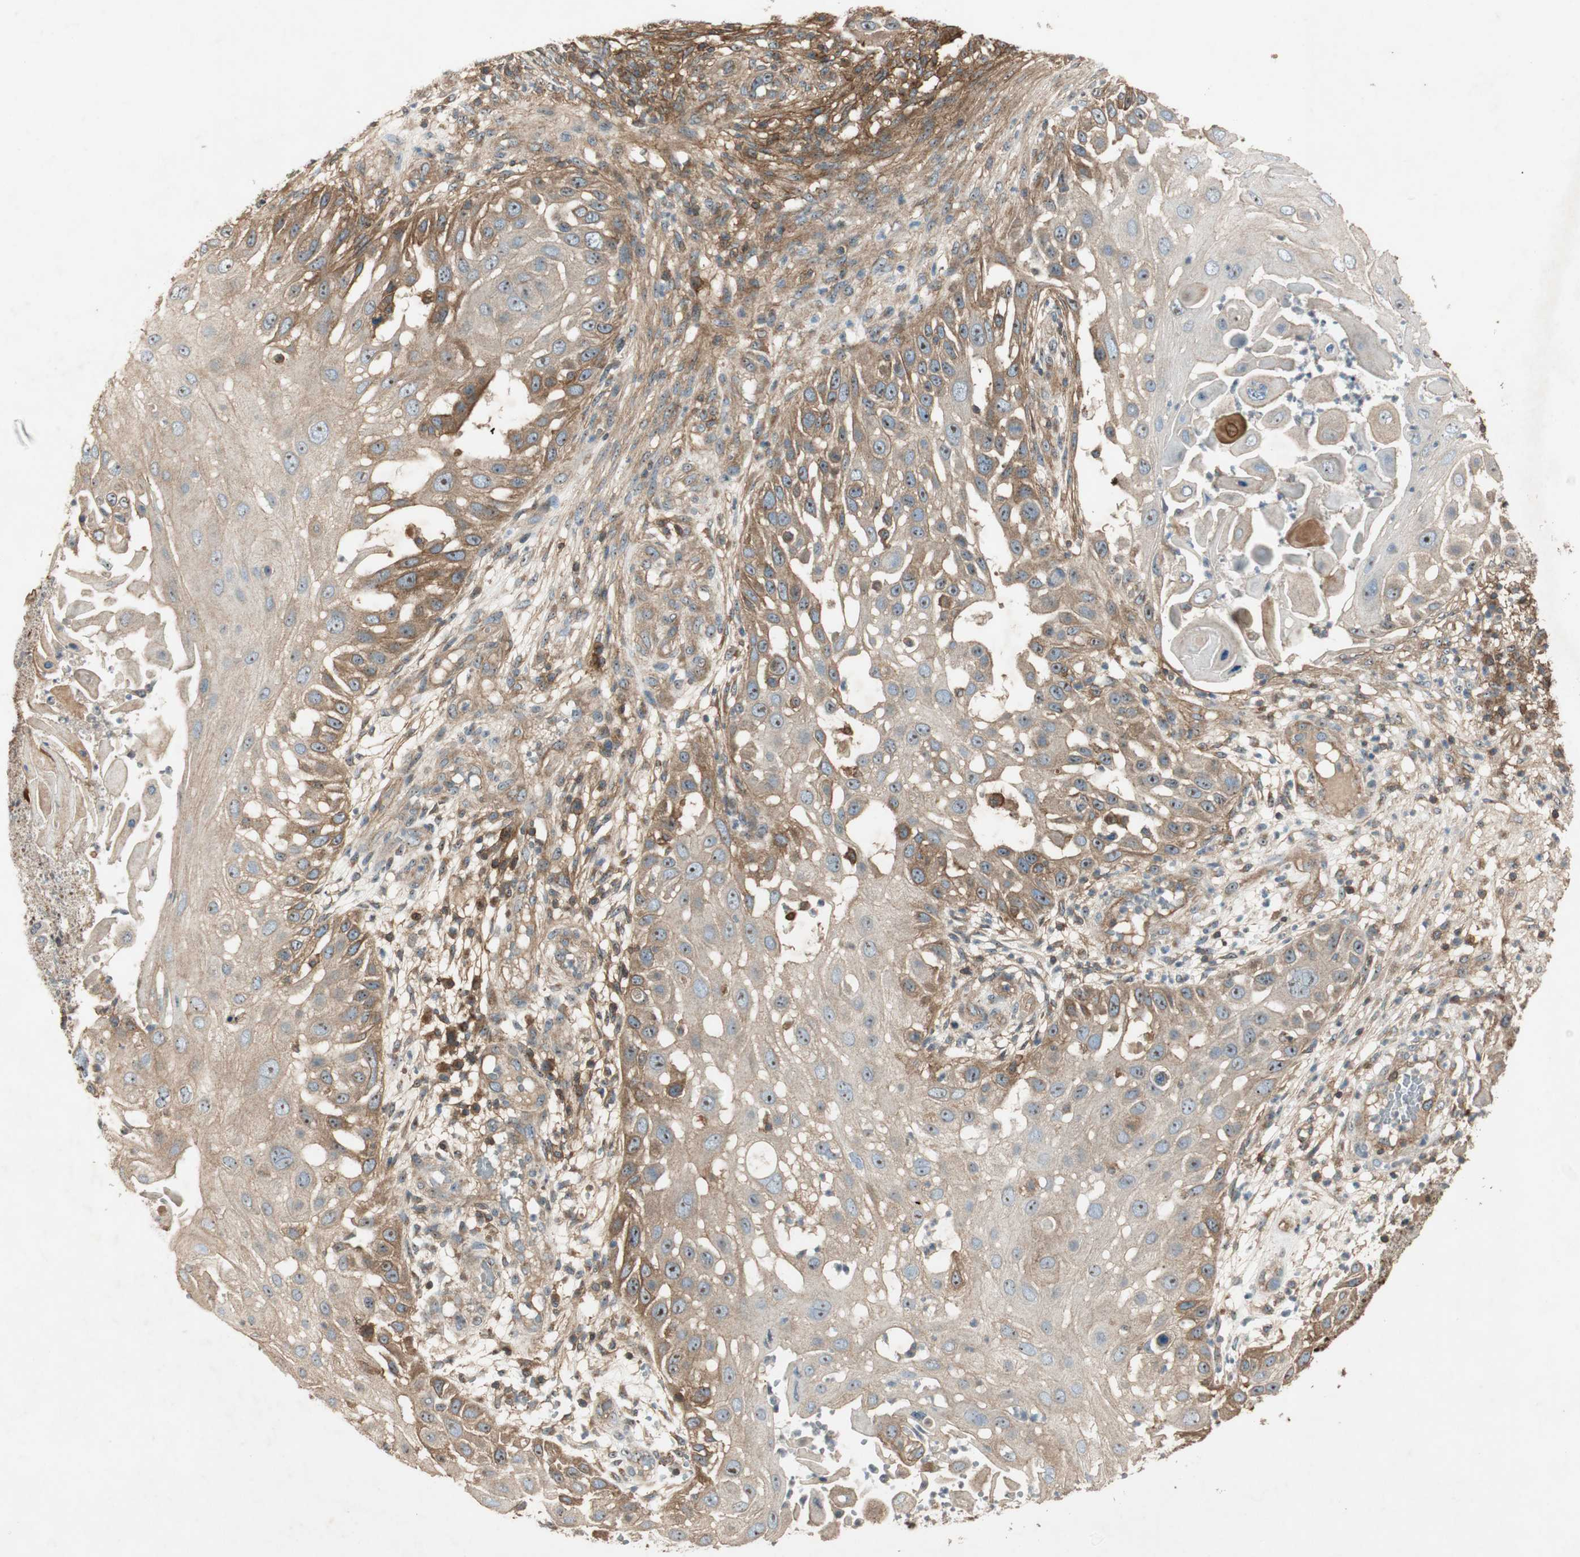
{"staining": {"intensity": "moderate", "quantity": ">75%", "location": "cytoplasmic/membranous,nuclear"}, "tissue": "skin cancer", "cell_type": "Tumor cells", "image_type": "cancer", "snomed": [{"axis": "morphology", "description": "Squamous cell carcinoma, NOS"}, {"axis": "topography", "description": "Skin"}], "caption": "A photomicrograph showing moderate cytoplasmic/membranous and nuclear staining in approximately >75% of tumor cells in skin cancer (squamous cell carcinoma), as visualized by brown immunohistochemical staining.", "gene": "BTN3A3", "patient": {"sex": "female", "age": 44}}